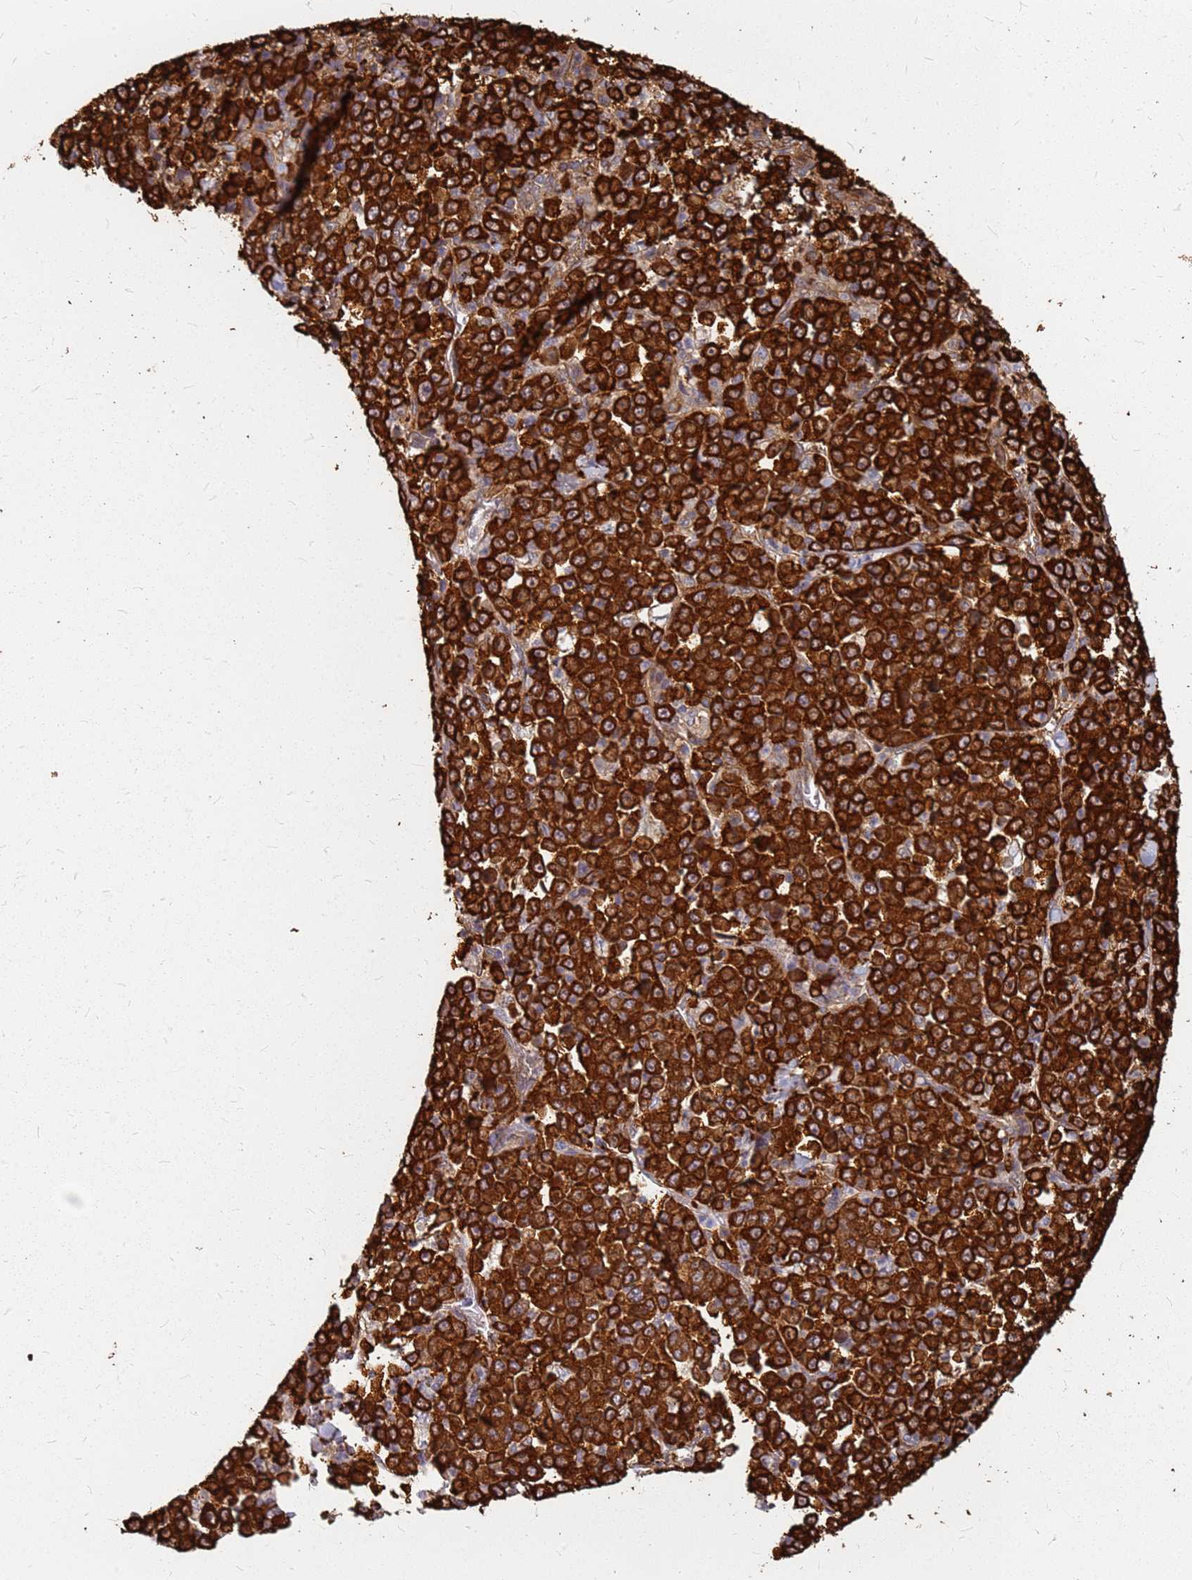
{"staining": {"intensity": "strong", "quantity": ">75%", "location": "cytoplasmic/membranous"}, "tissue": "stomach cancer", "cell_type": "Tumor cells", "image_type": "cancer", "snomed": [{"axis": "morphology", "description": "Normal tissue, NOS"}, {"axis": "morphology", "description": "Adenocarcinoma, NOS"}, {"axis": "topography", "description": "Stomach, upper"}, {"axis": "topography", "description": "Stomach"}], "caption": "Tumor cells show high levels of strong cytoplasmic/membranous staining in approximately >75% of cells in stomach cancer (adenocarcinoma).", "gene": "HDX", "patient": {"sex": "male", "age": 59}}